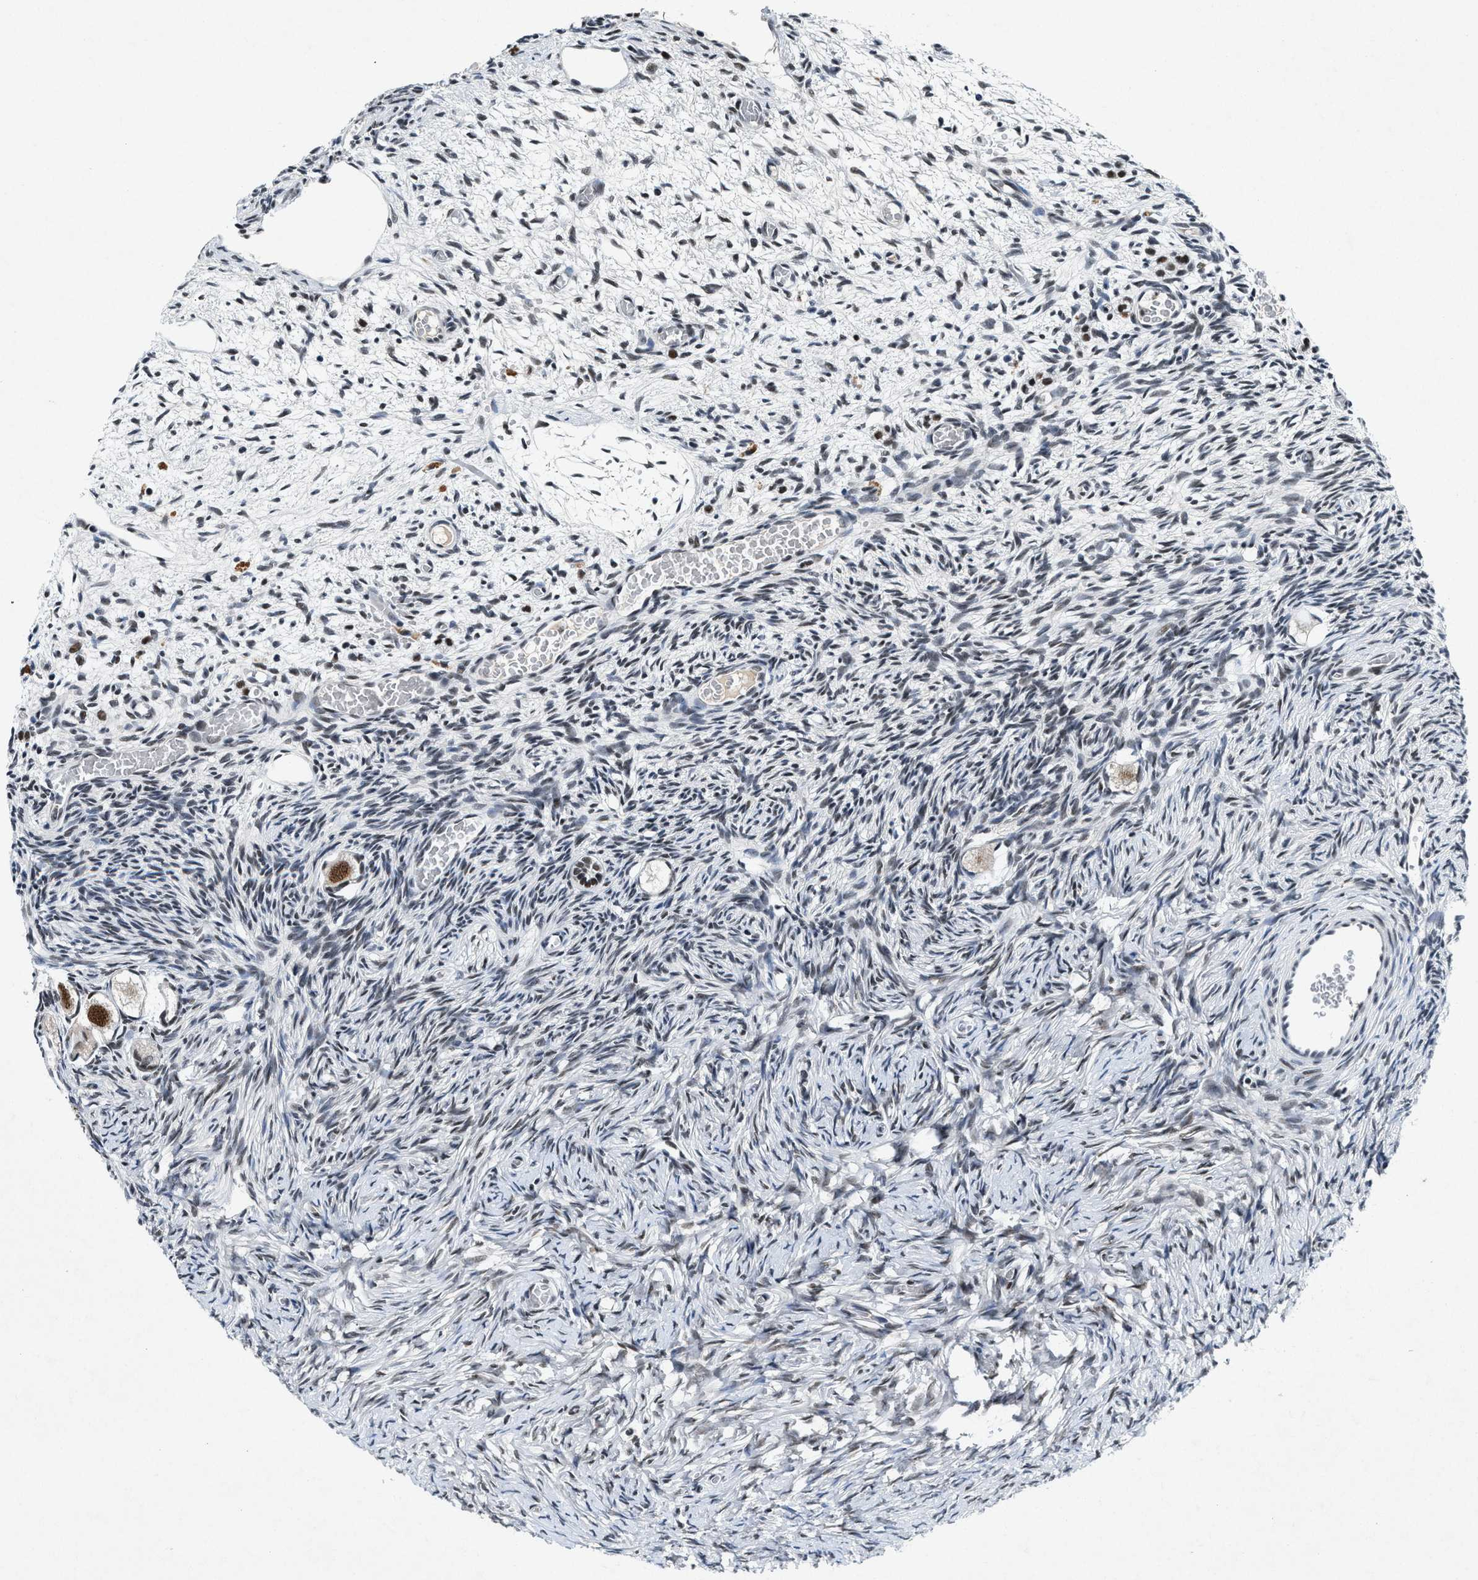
{"staining": {"intensity": "moderate", "quantity": "25%-75%", "location": "cytoplasmic/membranous,nuclear"}, "tissue": "ovary", "cell_type": "Follicle cells", "image_type": "normal", "snomed": [{"axis": "morphology", "description": "Normal tissue, NOS"}, {"axis": "topography", "description": "Ovary"}], "caption": "IHC micrograph of unremarkable ovary stained for a protein (brown), which shows medium levels of moderate cytoplasmic/membranous,nuclear expression in about 25%-75% of follicle cells.", "gene": "NCOA1", "patient": {"sex": "female", "age": 27}}